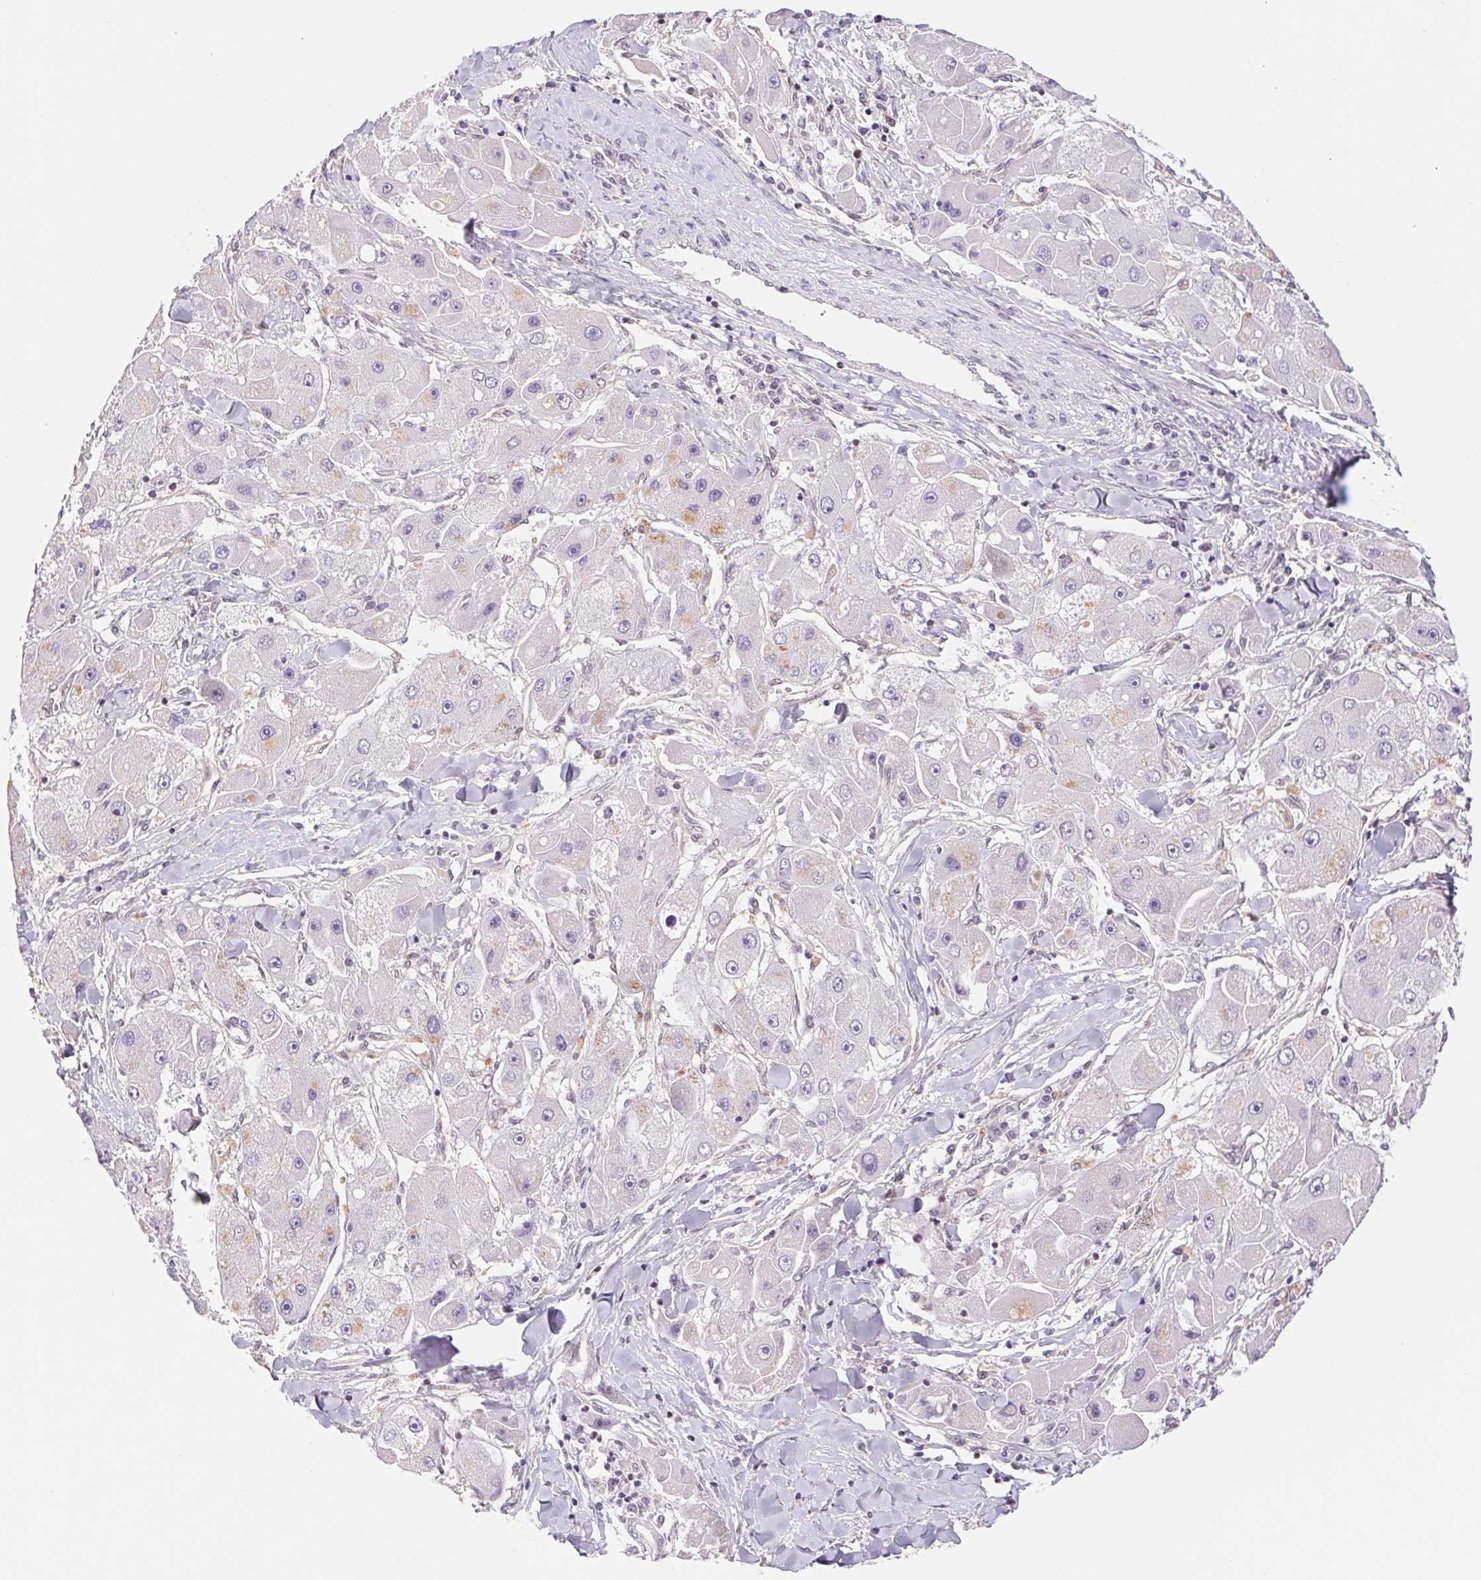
{"staining": {"intensity": "negative", "quantity": "none", "location": "none"}, "tissue": "liver cancer", "cell_type": "Tumor cells", "image_type": "cancer", "snomed": [{"axis": "morphology", "description": "Carcinoma, Hepatocellular, NOS"}, {"axis": "topography", "description": "Liver"}], "caption": "Human hepatocellular carcinoma (liver) stained for a protein using immunohistochemistry displays no expression in tumor cells.", "gene": "TRERF1", "patient": {"sex": "male", "age": 24}}